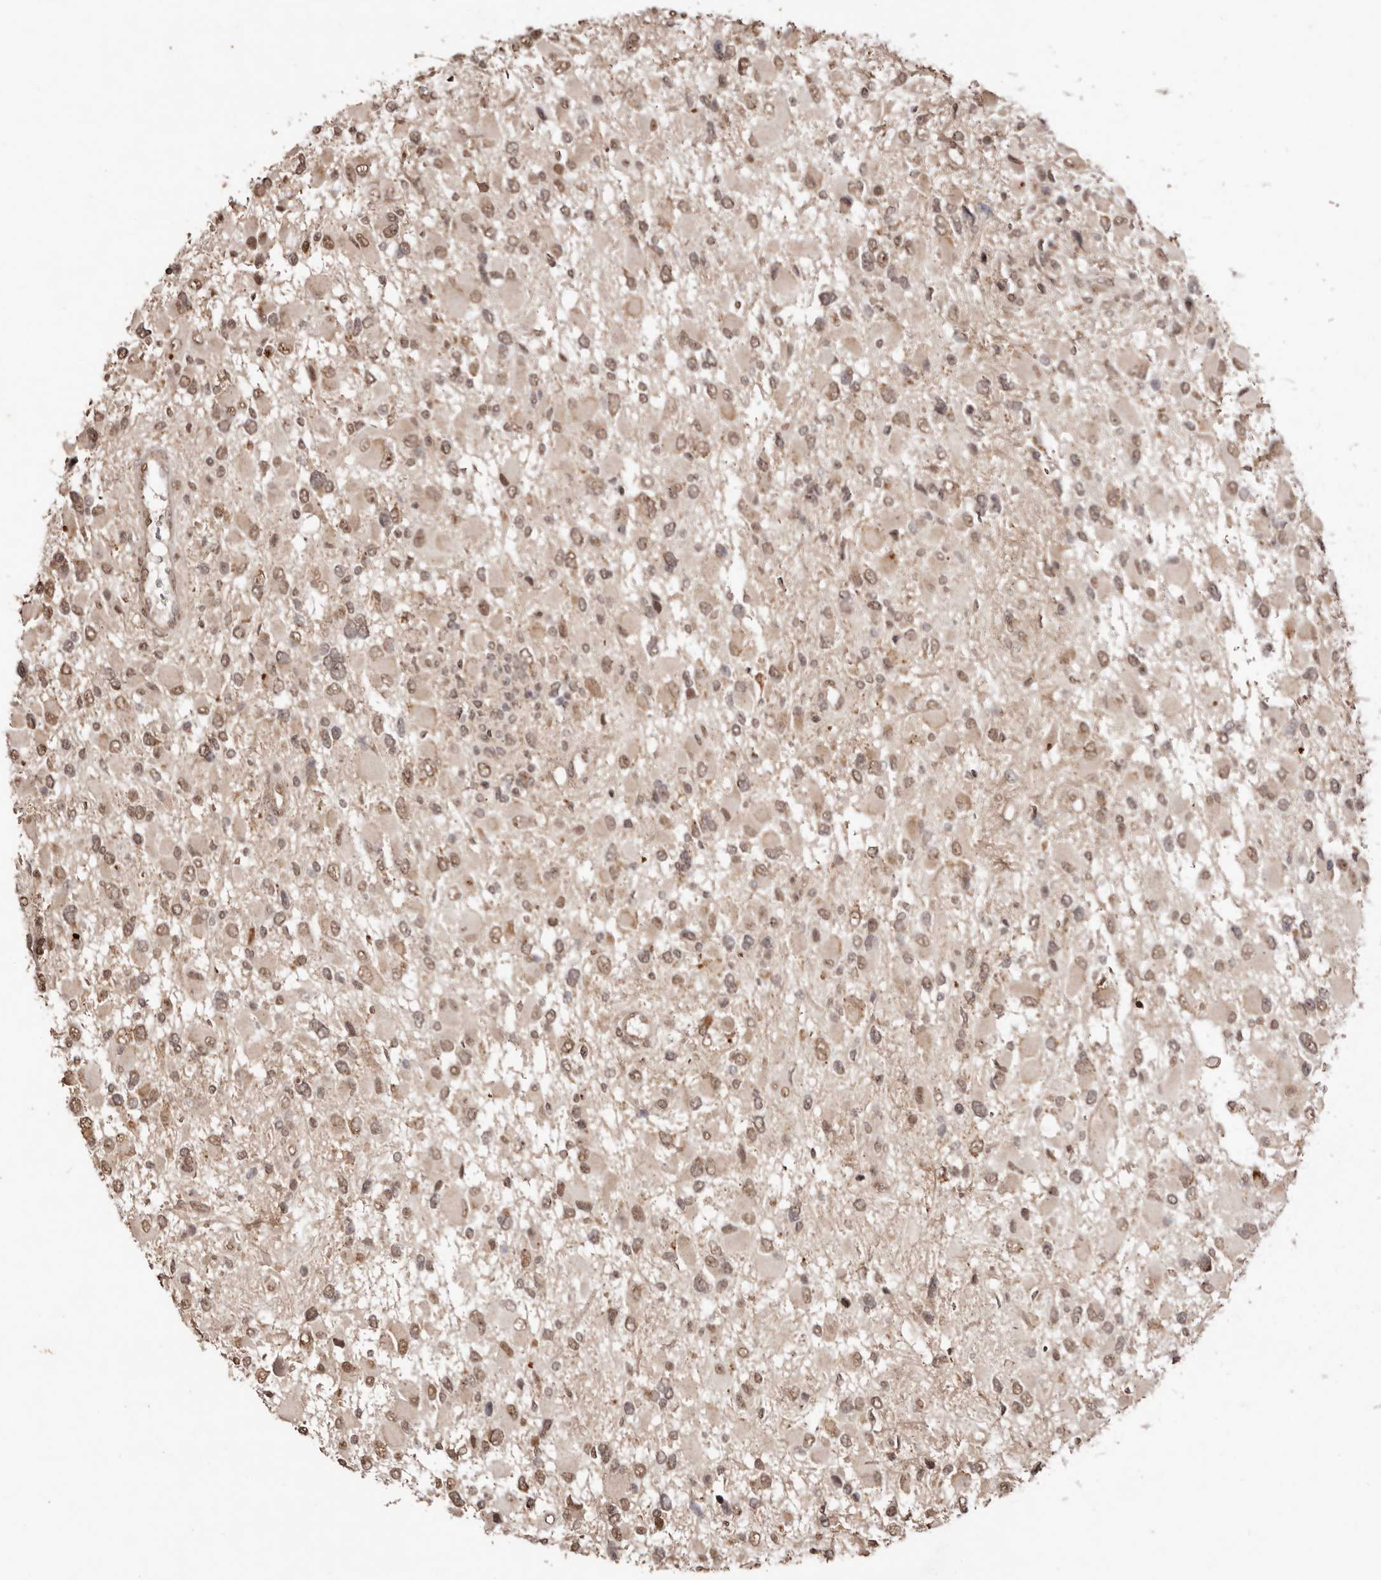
{"staining": {"intensity": "moderate", "quantity": ">75%", "location": "nuclear"}, "tissue": "glioma", "cell_type": "Tumor cells", "image_type": "cancer", "snomed": [{"axis": "morphology", "description": "Glioma, malignant, High grade"}, {"axis": "topography", "description": "Brain"}], "caption": "Glioma stained with IHC demonstrates moderate nuclear staining in about >75% of tumor cells. (Brightfield microscopy of DAB IHC at high magnification).", "gene": "NOTCH1", "patient": {"sex": "male", "age": 53}}